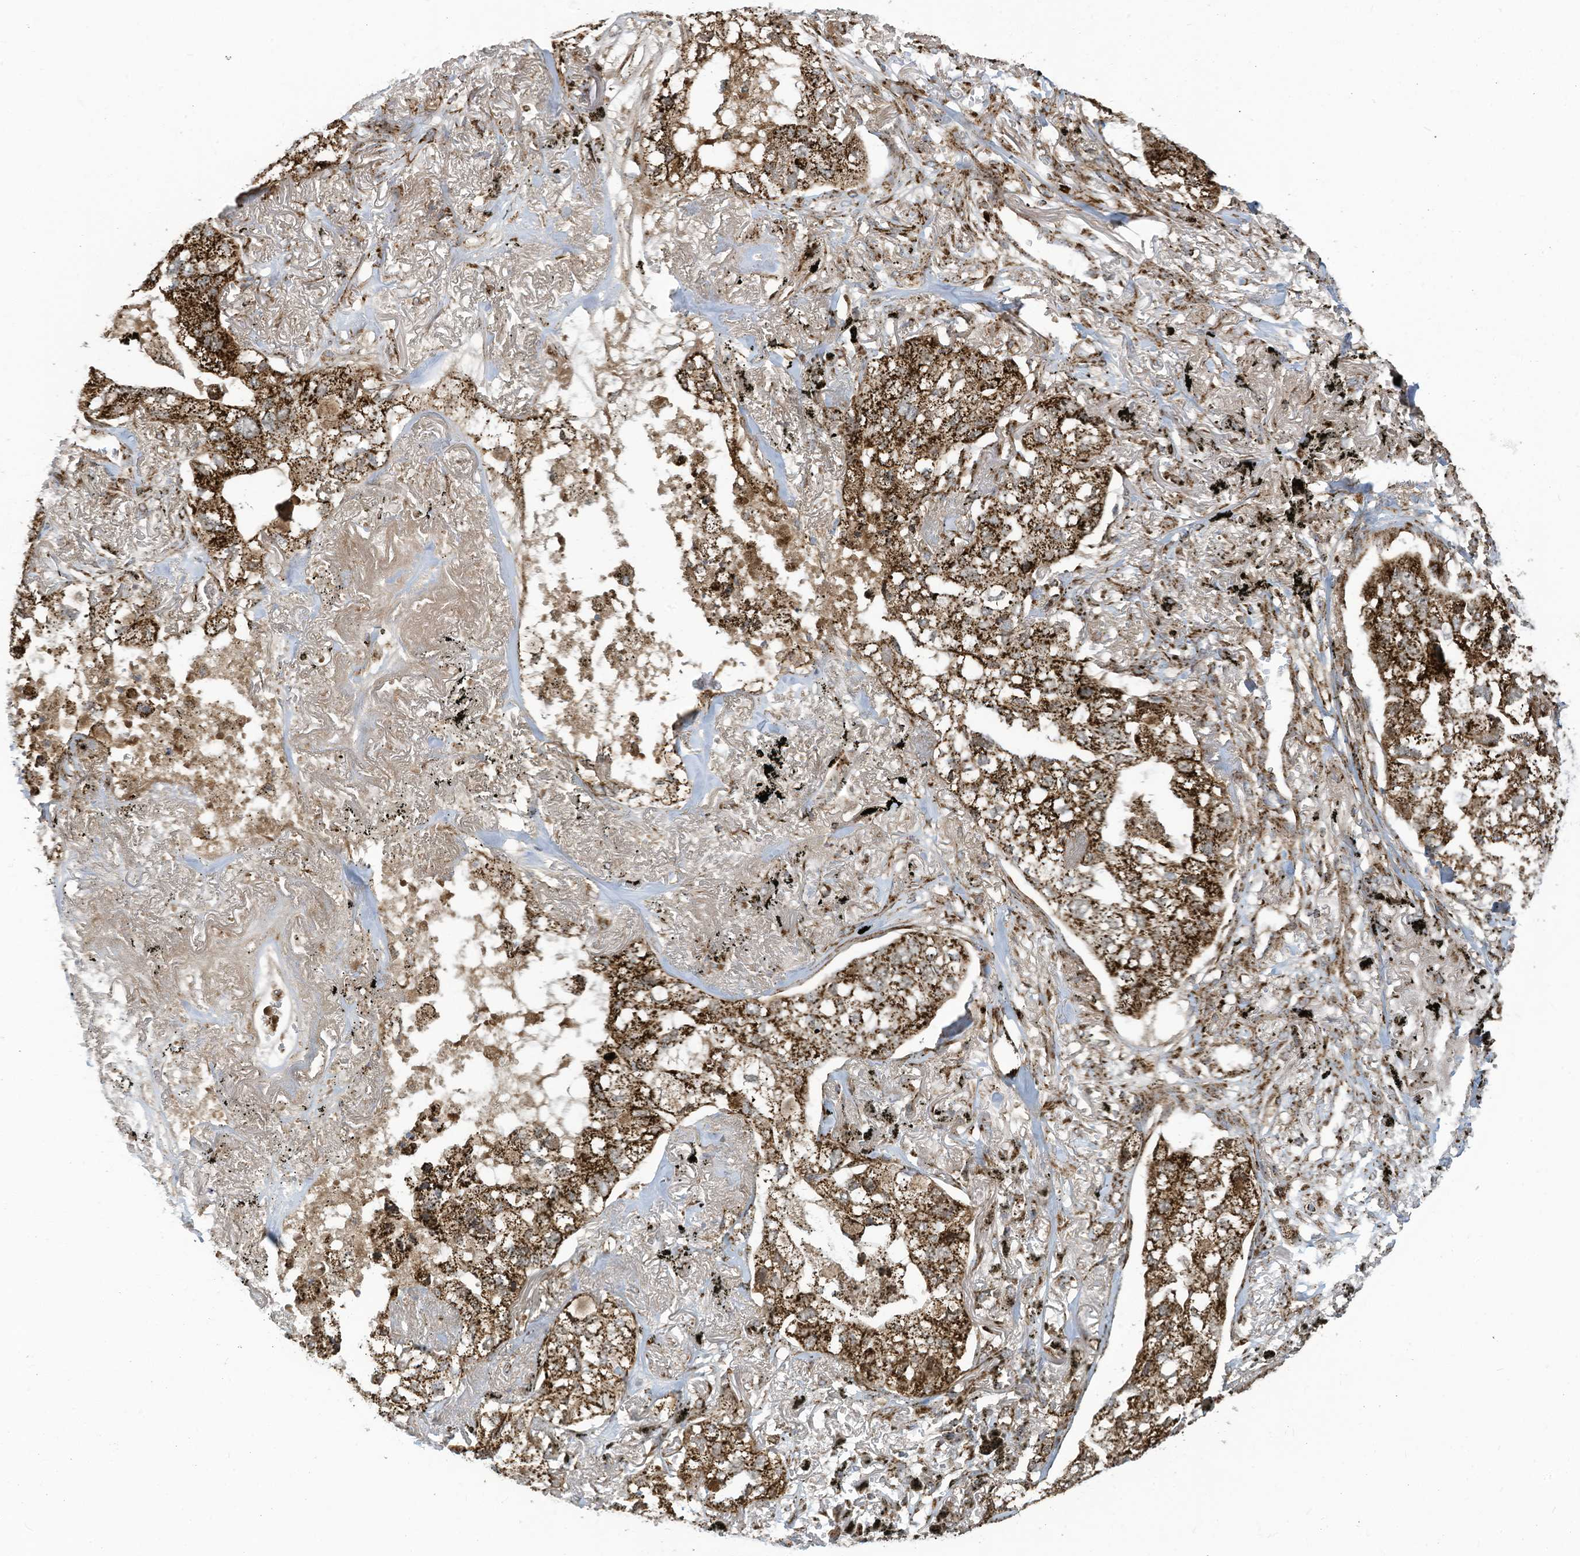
{"staining": {"intensity": "moderate", "quantity": ">75%", "location": "cytoplasmic/membranous"}, "tissue": "lung cancer", "cell_type": "Tumor cells", "image_type": "cancer", "snomed": [{"axis": "morphology", "description": "Adenocarcinoma, NOS"}, {"axis": "topography", "description": "Lung"}], "caption": "The immunohistochemical stain highlights moderate cytoplasmic/membranous positivity in tumor cells of lung cancer (adenocarcinoma) tissue.", "gene": "COX10", "patient": {"sex": "male", "age": 65}}